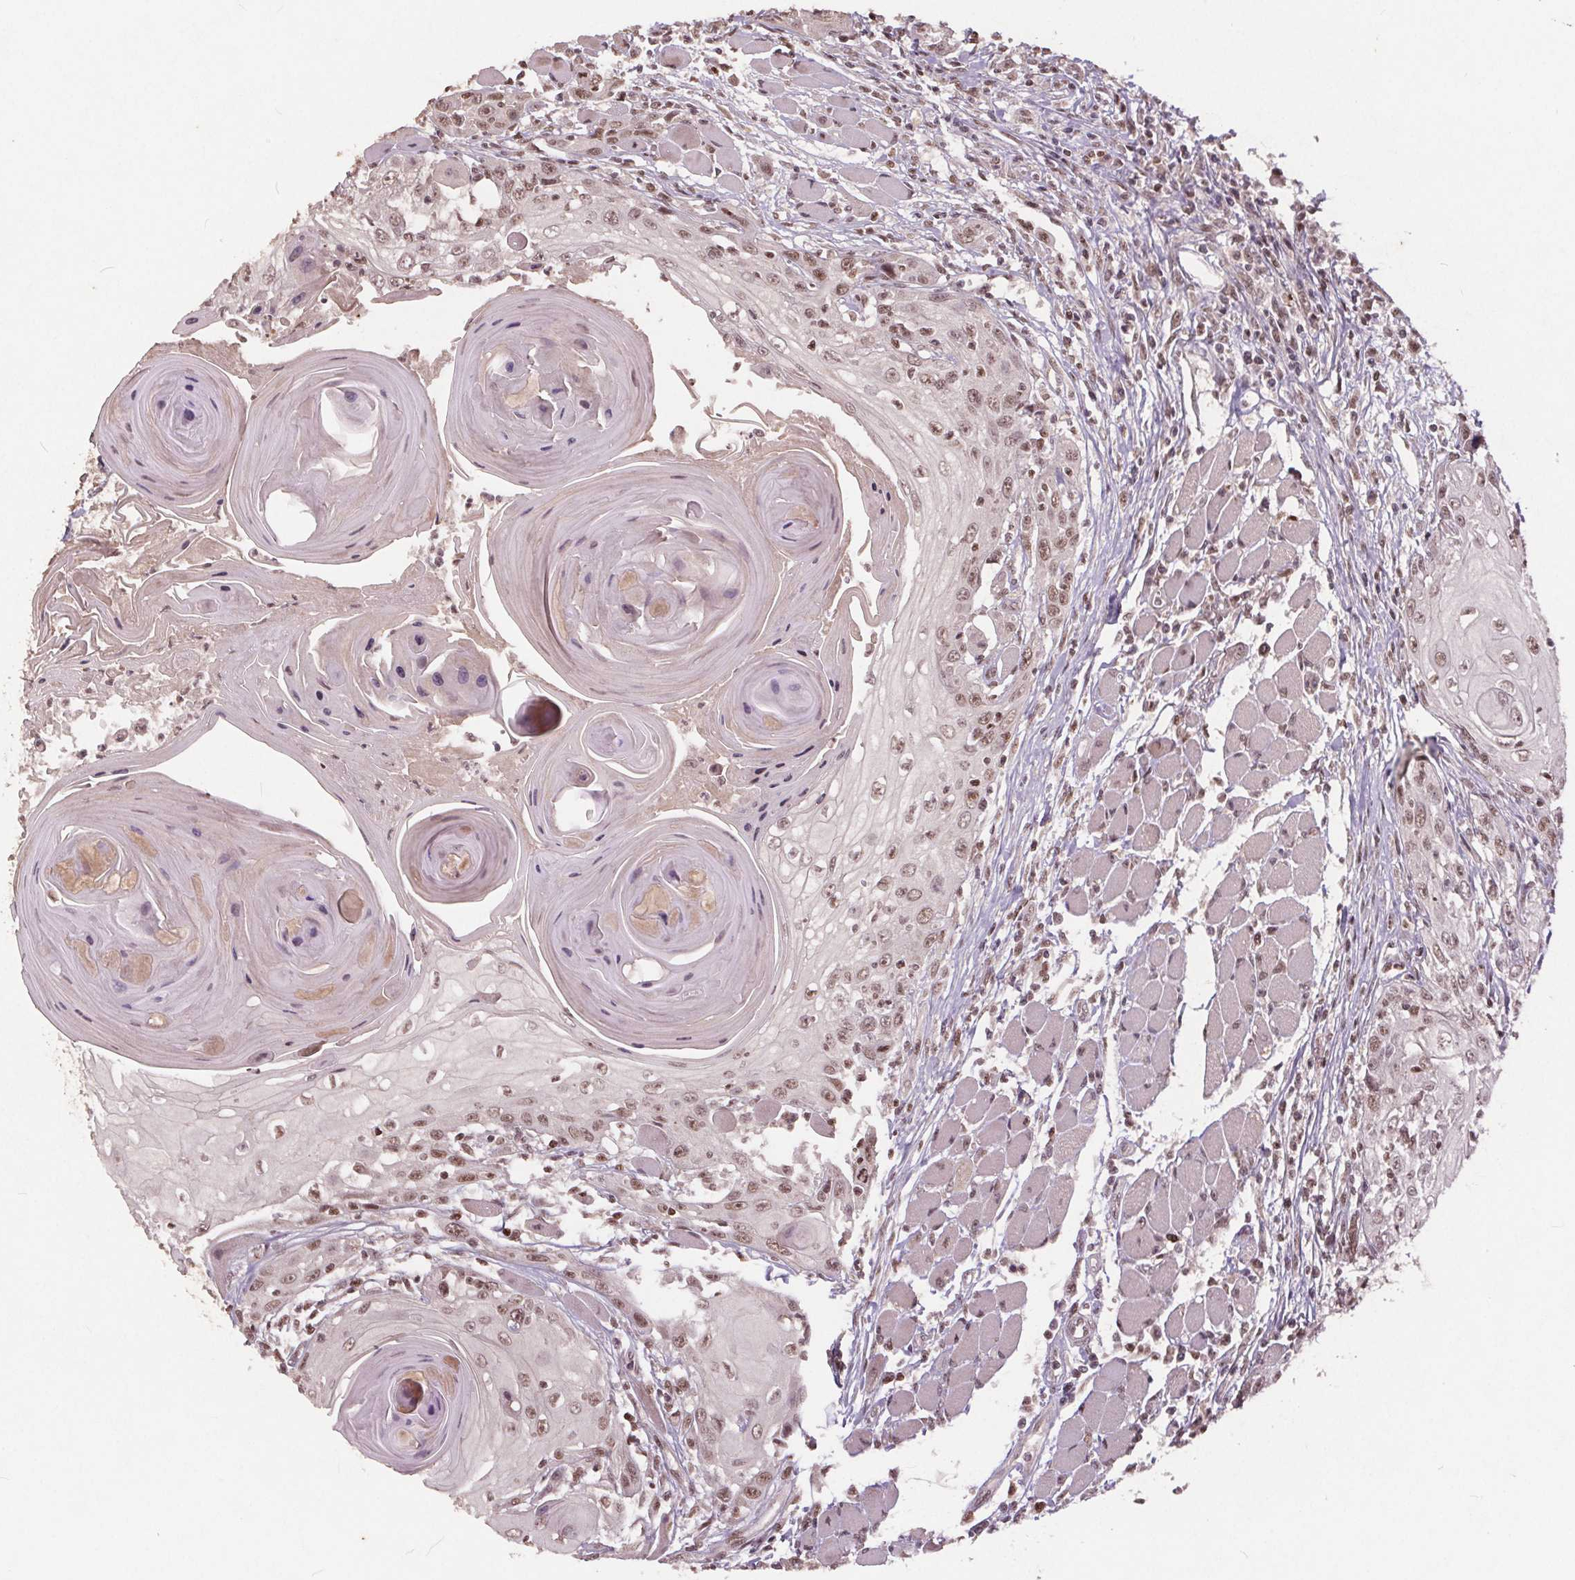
{"staining": {"intensity": "moderate", "quantity": ">75%", "location": "nuclear"}, "tissue": "head and neck cancer", "cell_type": "Tumor cells", "image_type": "cancer", "snomed": [{"axis": "morphology", "description": "Squamous cell carcinoma, NOS"}, {"axis": "topography", "description": "Head-Neck"}], "caption": "This is an image of immunohistochemistry (IHC) staining of squamous cell carcinoma (head and neck), which shows moderate expression in the nuclear of tumor cells.", "gene": "DNMT3B", "patient": {"sex": "female", "age": 80}}